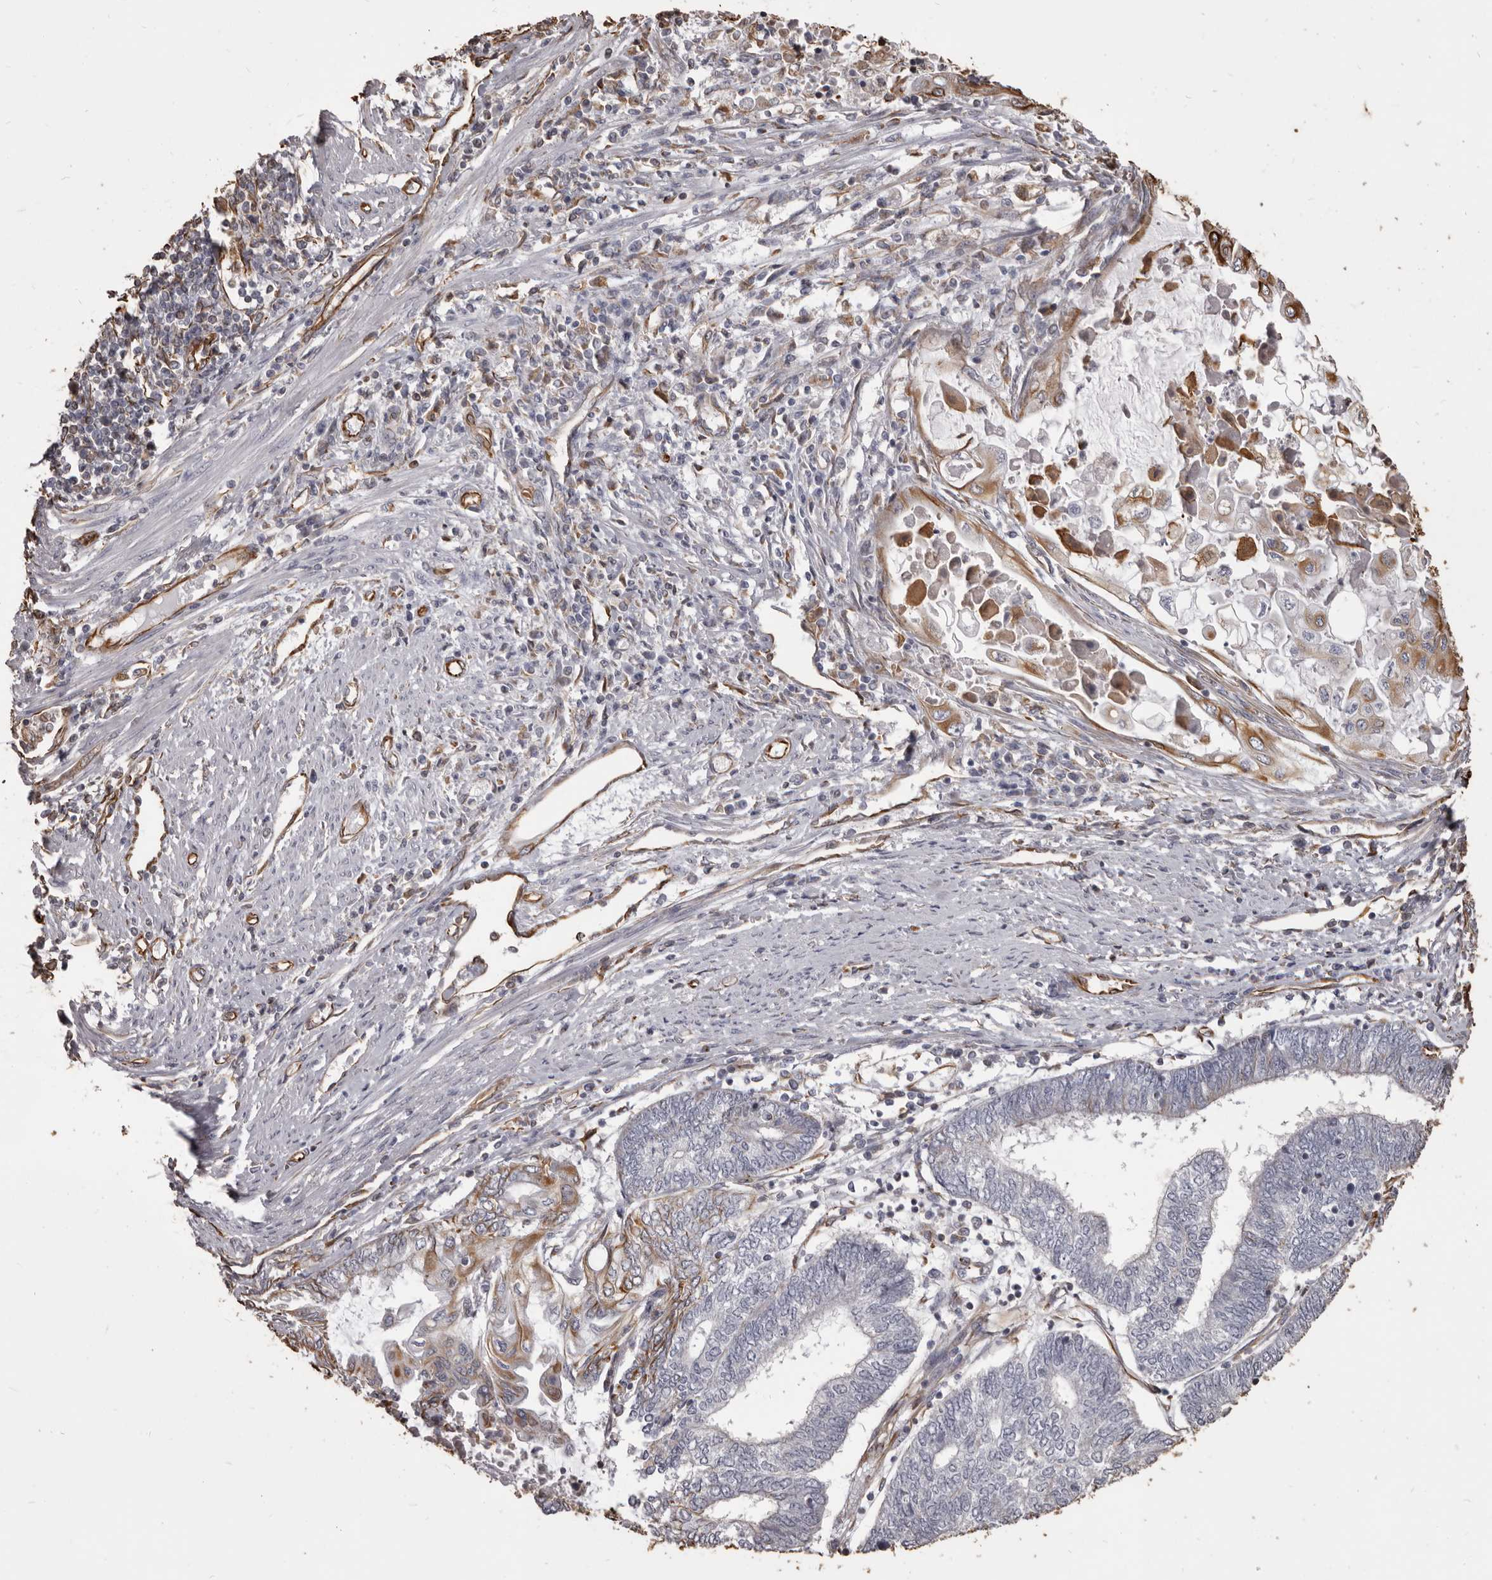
{"staining": {"intensity": "moderate", "quantity": "25%-75%", "location": "cytoplasmic/membranous"}, "tissue": "endometrial cancer", "cell_type": "Tumor cells", "image_type": "cancer", "snomed": [{"axis": "morphology", "description": "Adenocarcinoma, NOS"}, {"axis": "topography", "description": "Uterus"}, {"axis": "topography", "description": "Endometrium"}], "caption": "This is a photomicrograph of immunohistochemistry (IHC) staining of endometrial cancer, which shows moderate positivity in the cytoplasmic/membranous of tumor cells.", "gene": "MTURN", "patient": {"sex": "female", "age": 70}}